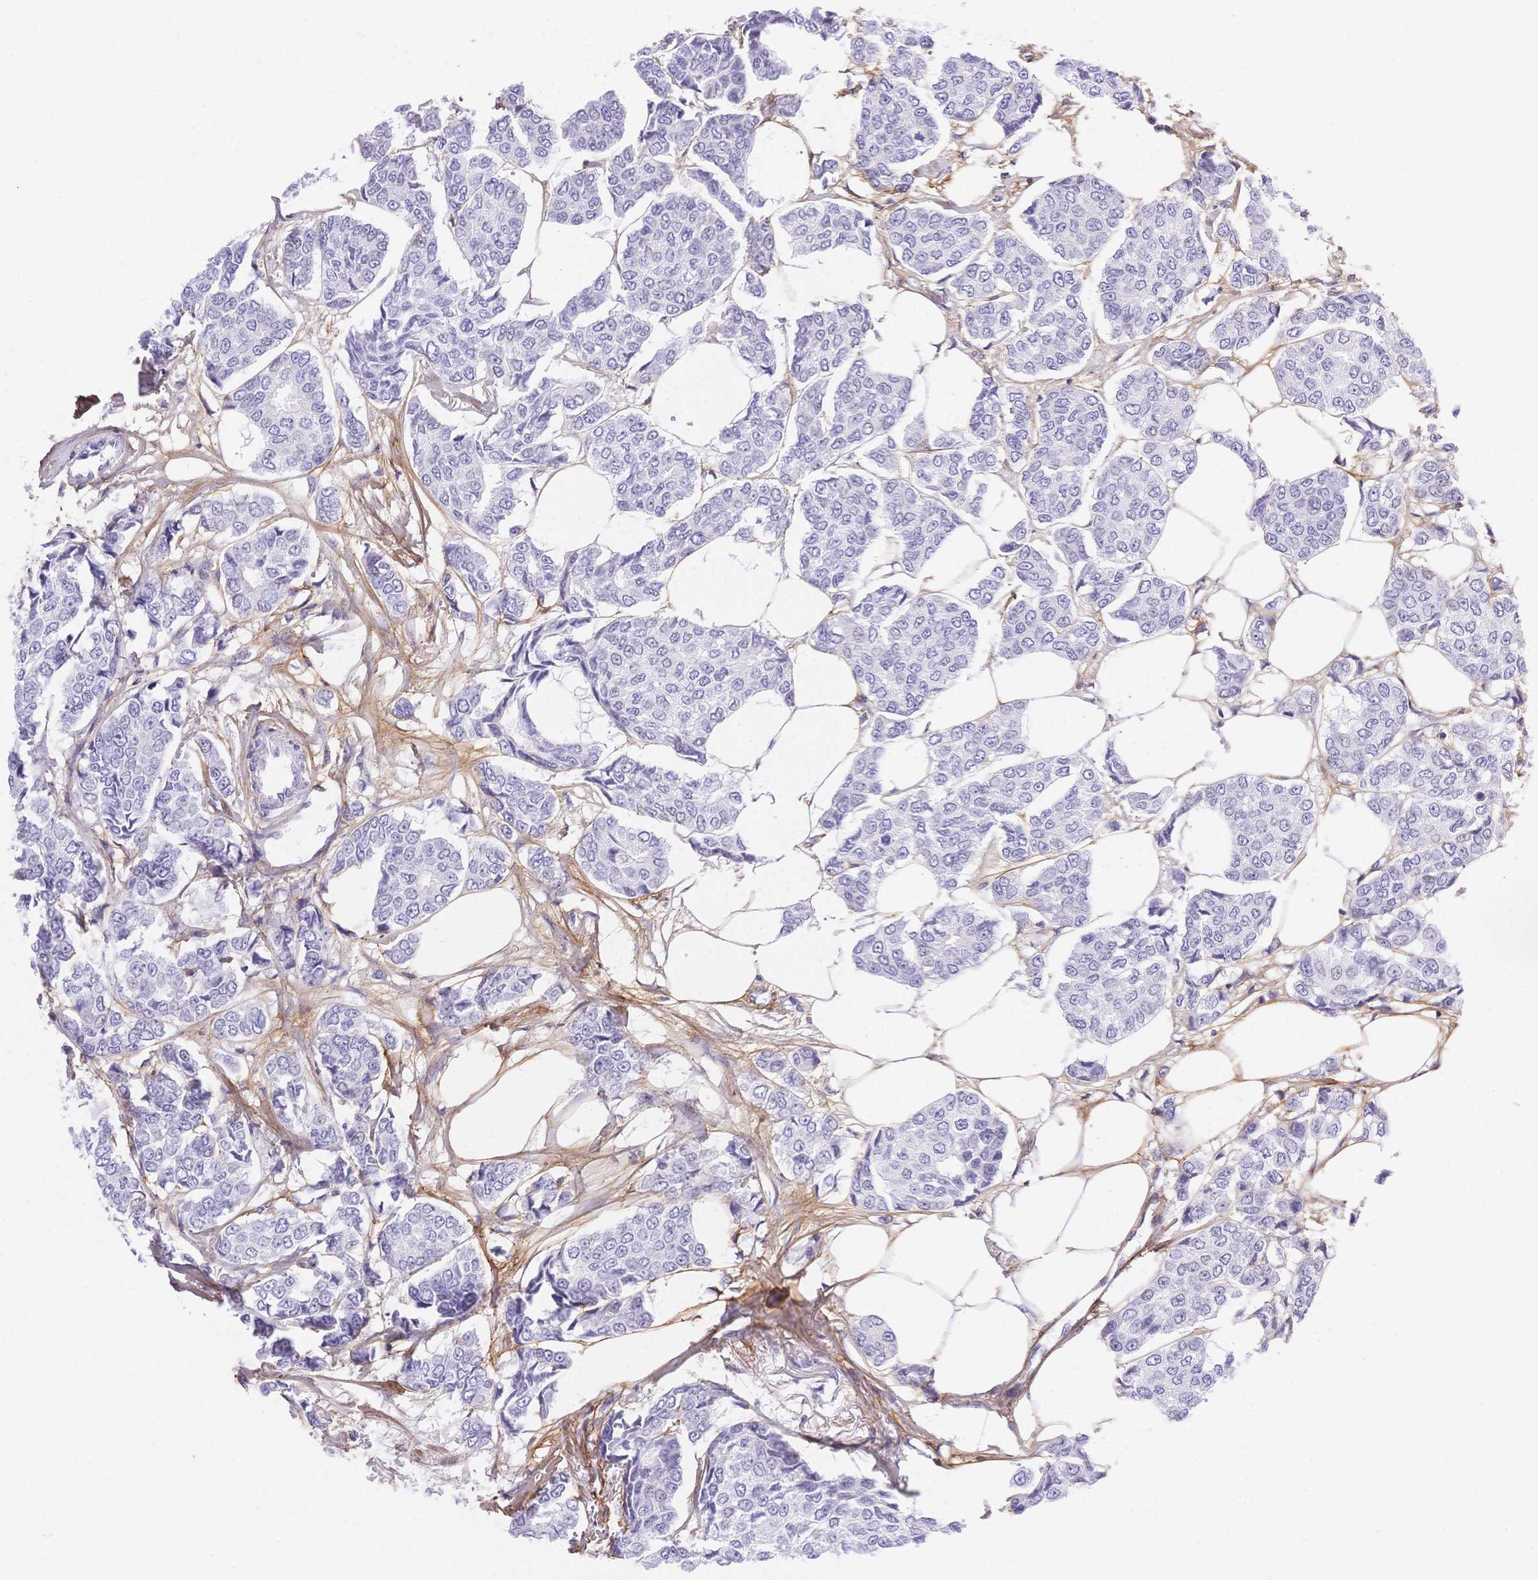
{"staining": {"intensity": "negative", "quantity": "none", "location": "none"}, "tissue": "breast cancer", "cell_type": "Tumor cells", "image_type": "cancer", "snomed": [{"axis": "morphology", "description": "Duct carcinoma"}, {"axis": "topography", "description": "Breast"}], "caption": "Tumor cells show no significant staining in intraductal carcinoma (breast).", "gene": "PDZD2", "patient": {"sex": "female", "age": 94}}